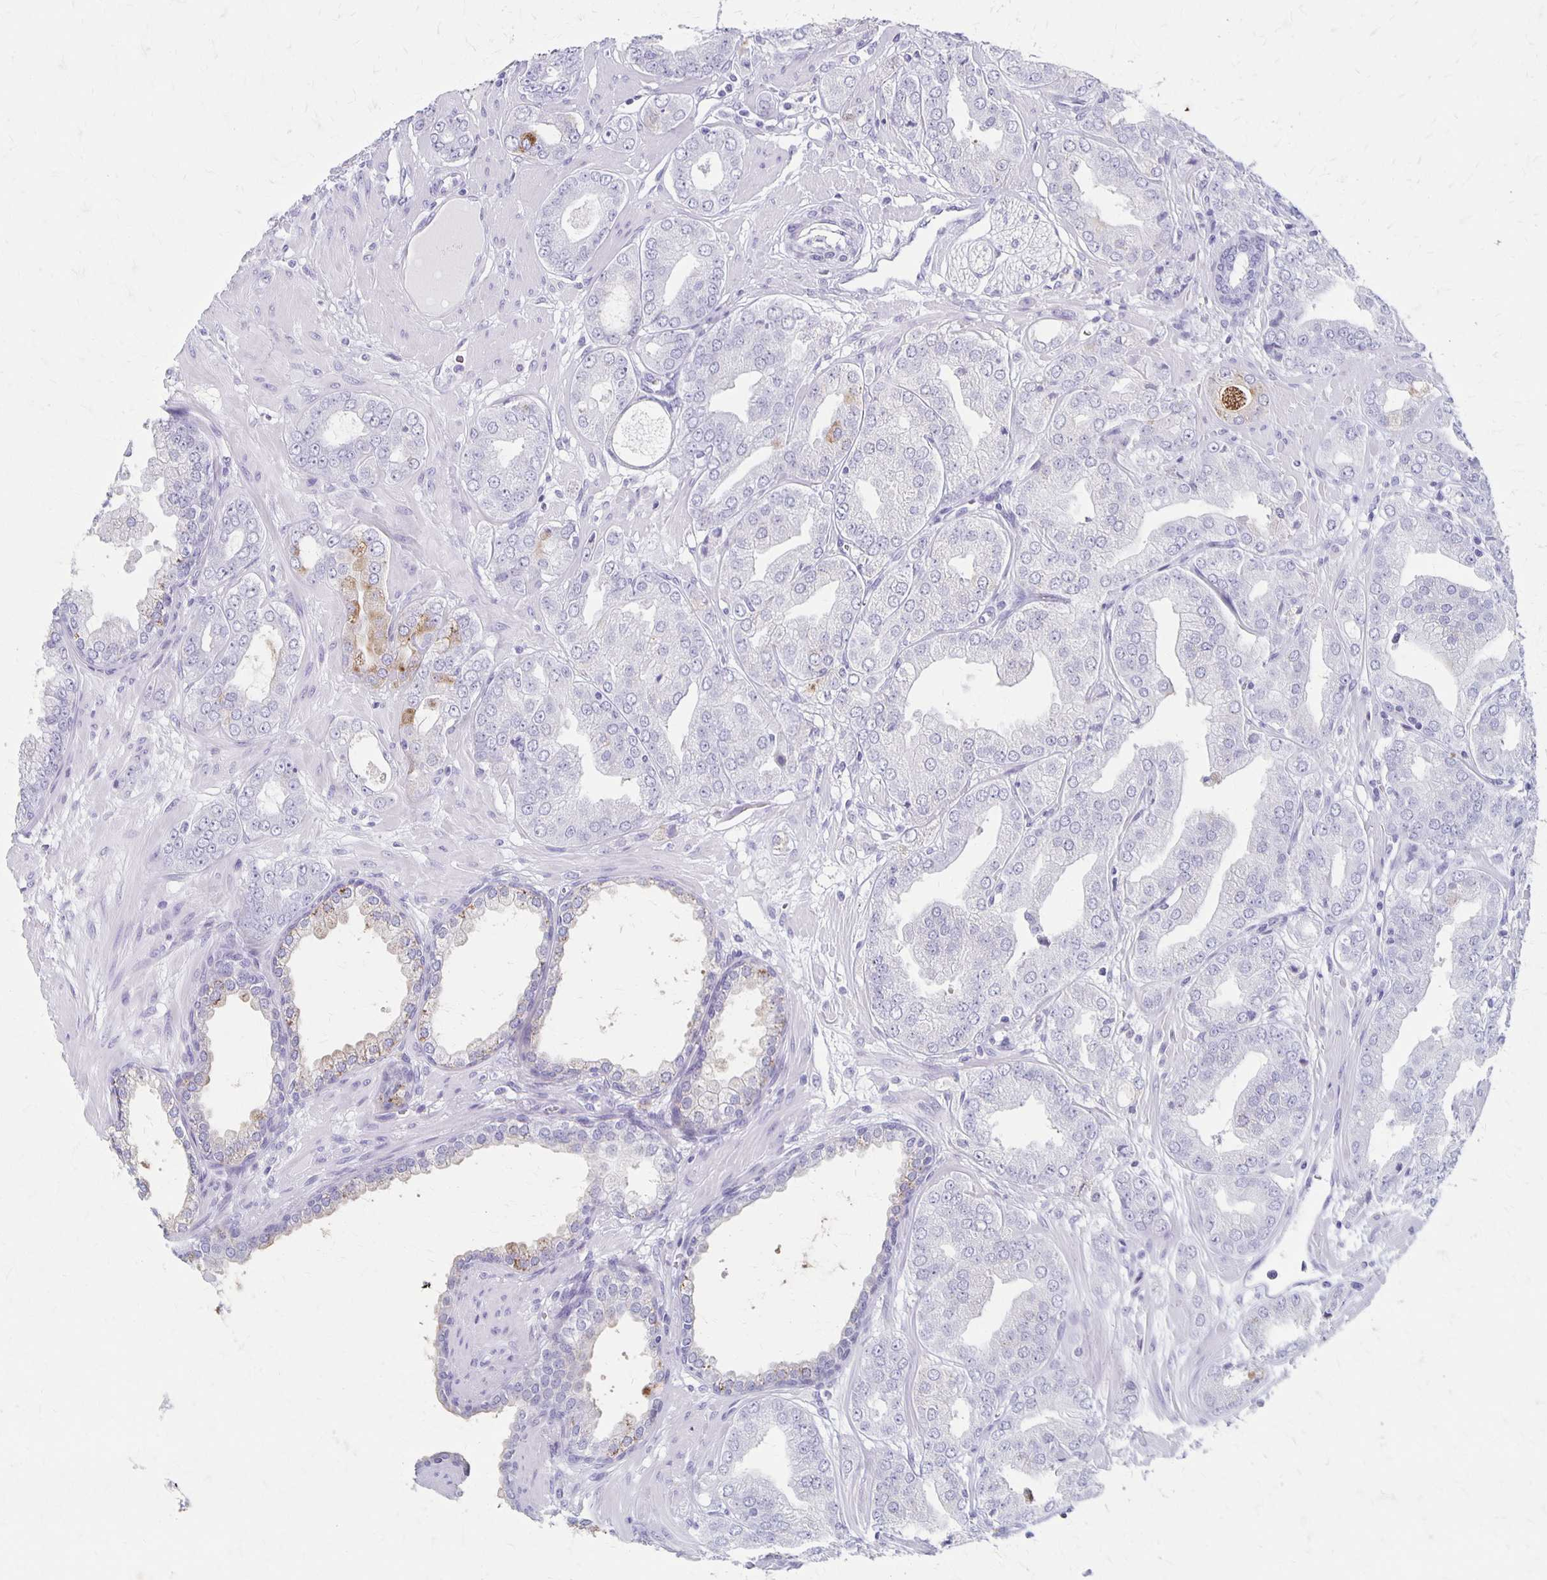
{"staining": {"intensity": "weak", "quantity": "<25%", "location": "cytoplasmic/membranous"}, "tissue": "prostate cancer", "cell_type": "Tumor cells", "image_type": "cancer", "snomed": [{"axis": "morphology", "description": "Adenocarcinoma, Low grade"}, {"axis": "topography", "description": "Prostate"}], "caption": "The micrograph displays no significant staining in tumor cells of prostate cancer (low-grade adenocarcinoma).", "gene": "MAGEC2", "patient": {"sex": "male", "age": 60}}